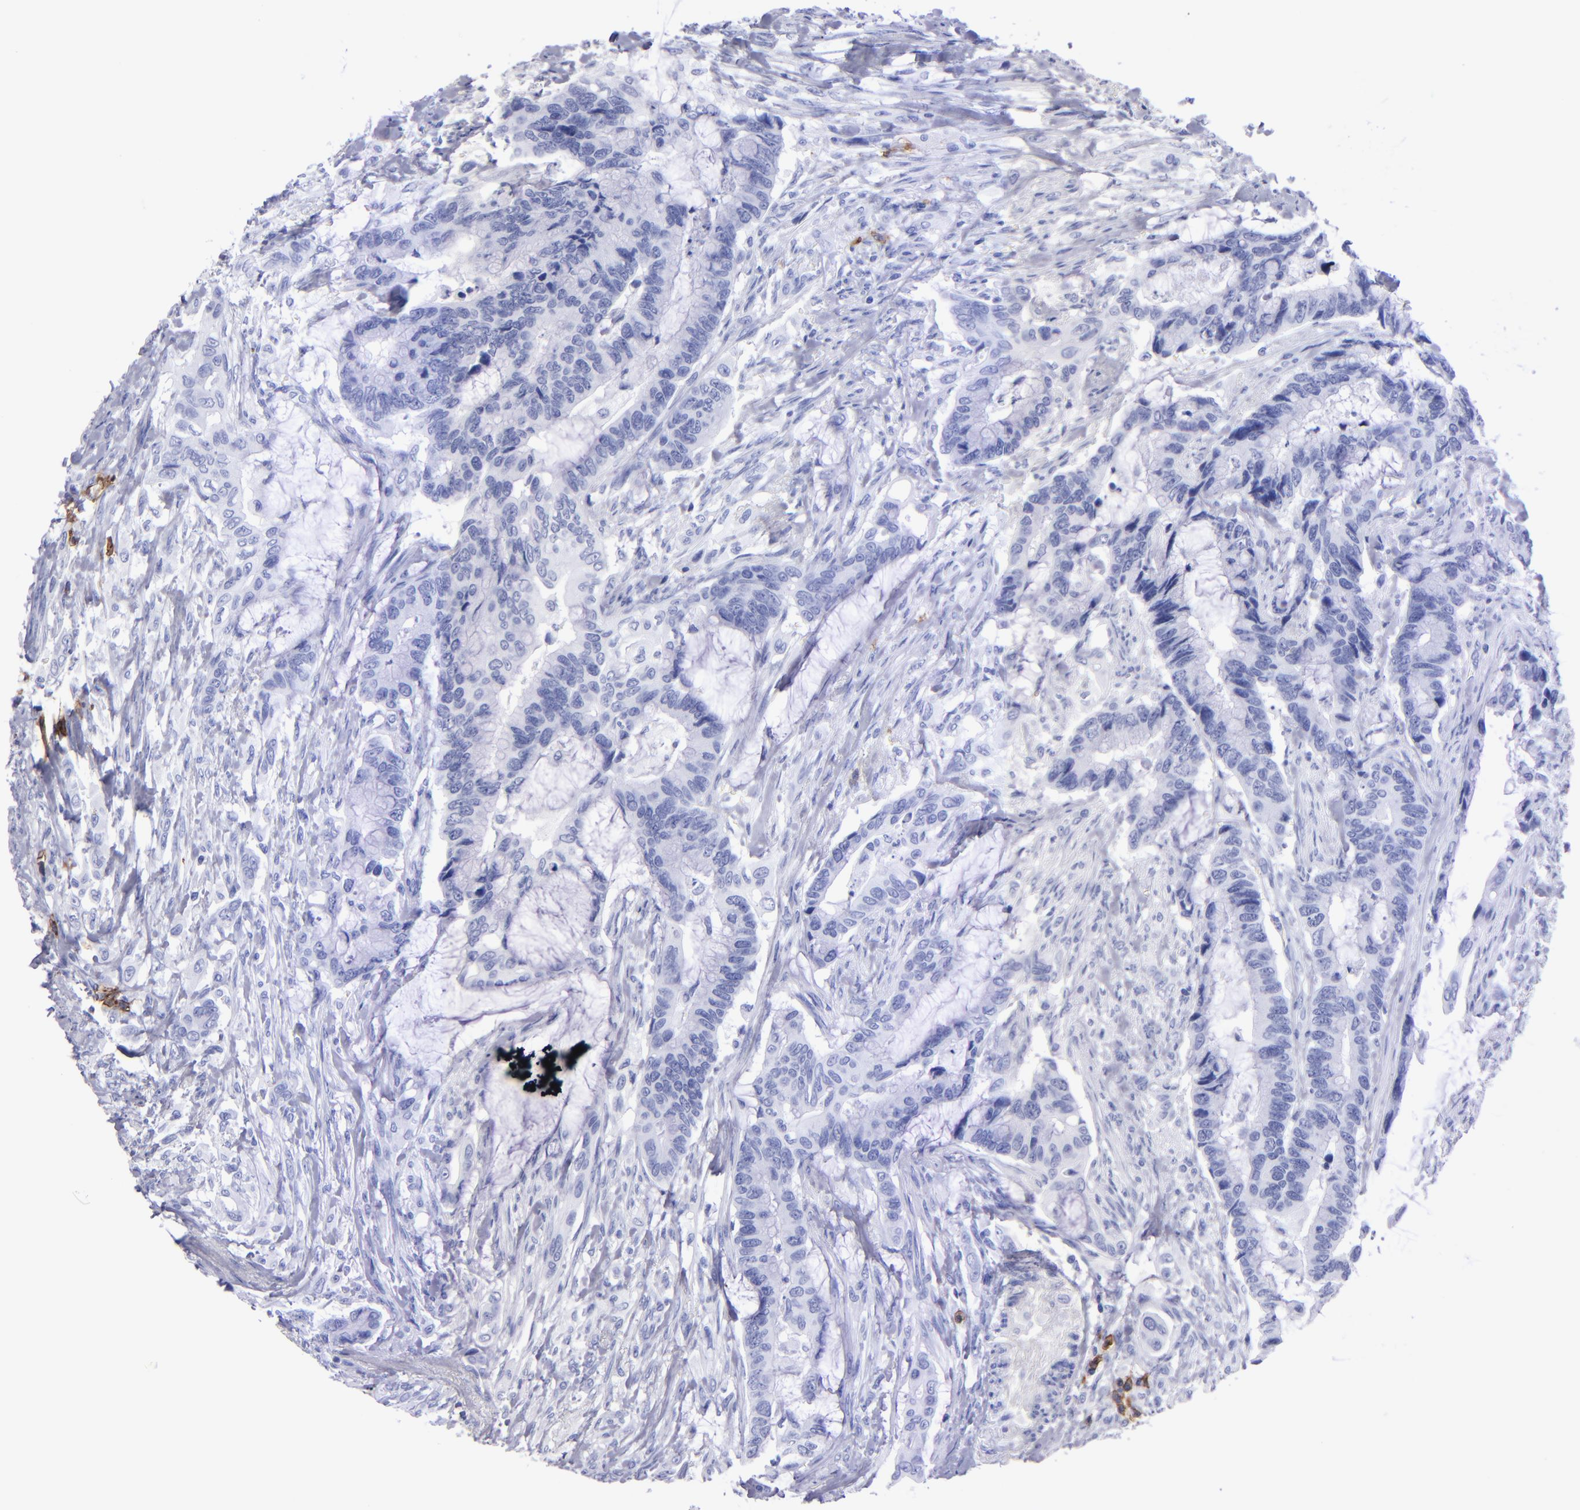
{"staining": {"intensity": "negative", "quantity": "none", "location": "none"}, "tissue": "colorectal cancer", "cell_type": "Tumor cells", "image_type": "cancer", "snomed": [{"axis": "morphology", "description": "Adenocarcinoma, NOS"}, {"axis": "topography", "description": "Rectum"}], "caption": "Immunohistochemistry (IHC) histopathology image of colorectal adenocarcinoma stained for a protein (brown), which shows no staining in tumor cells.", "gene": "CD38", "patient": {"sex": "female", "age": 59}}